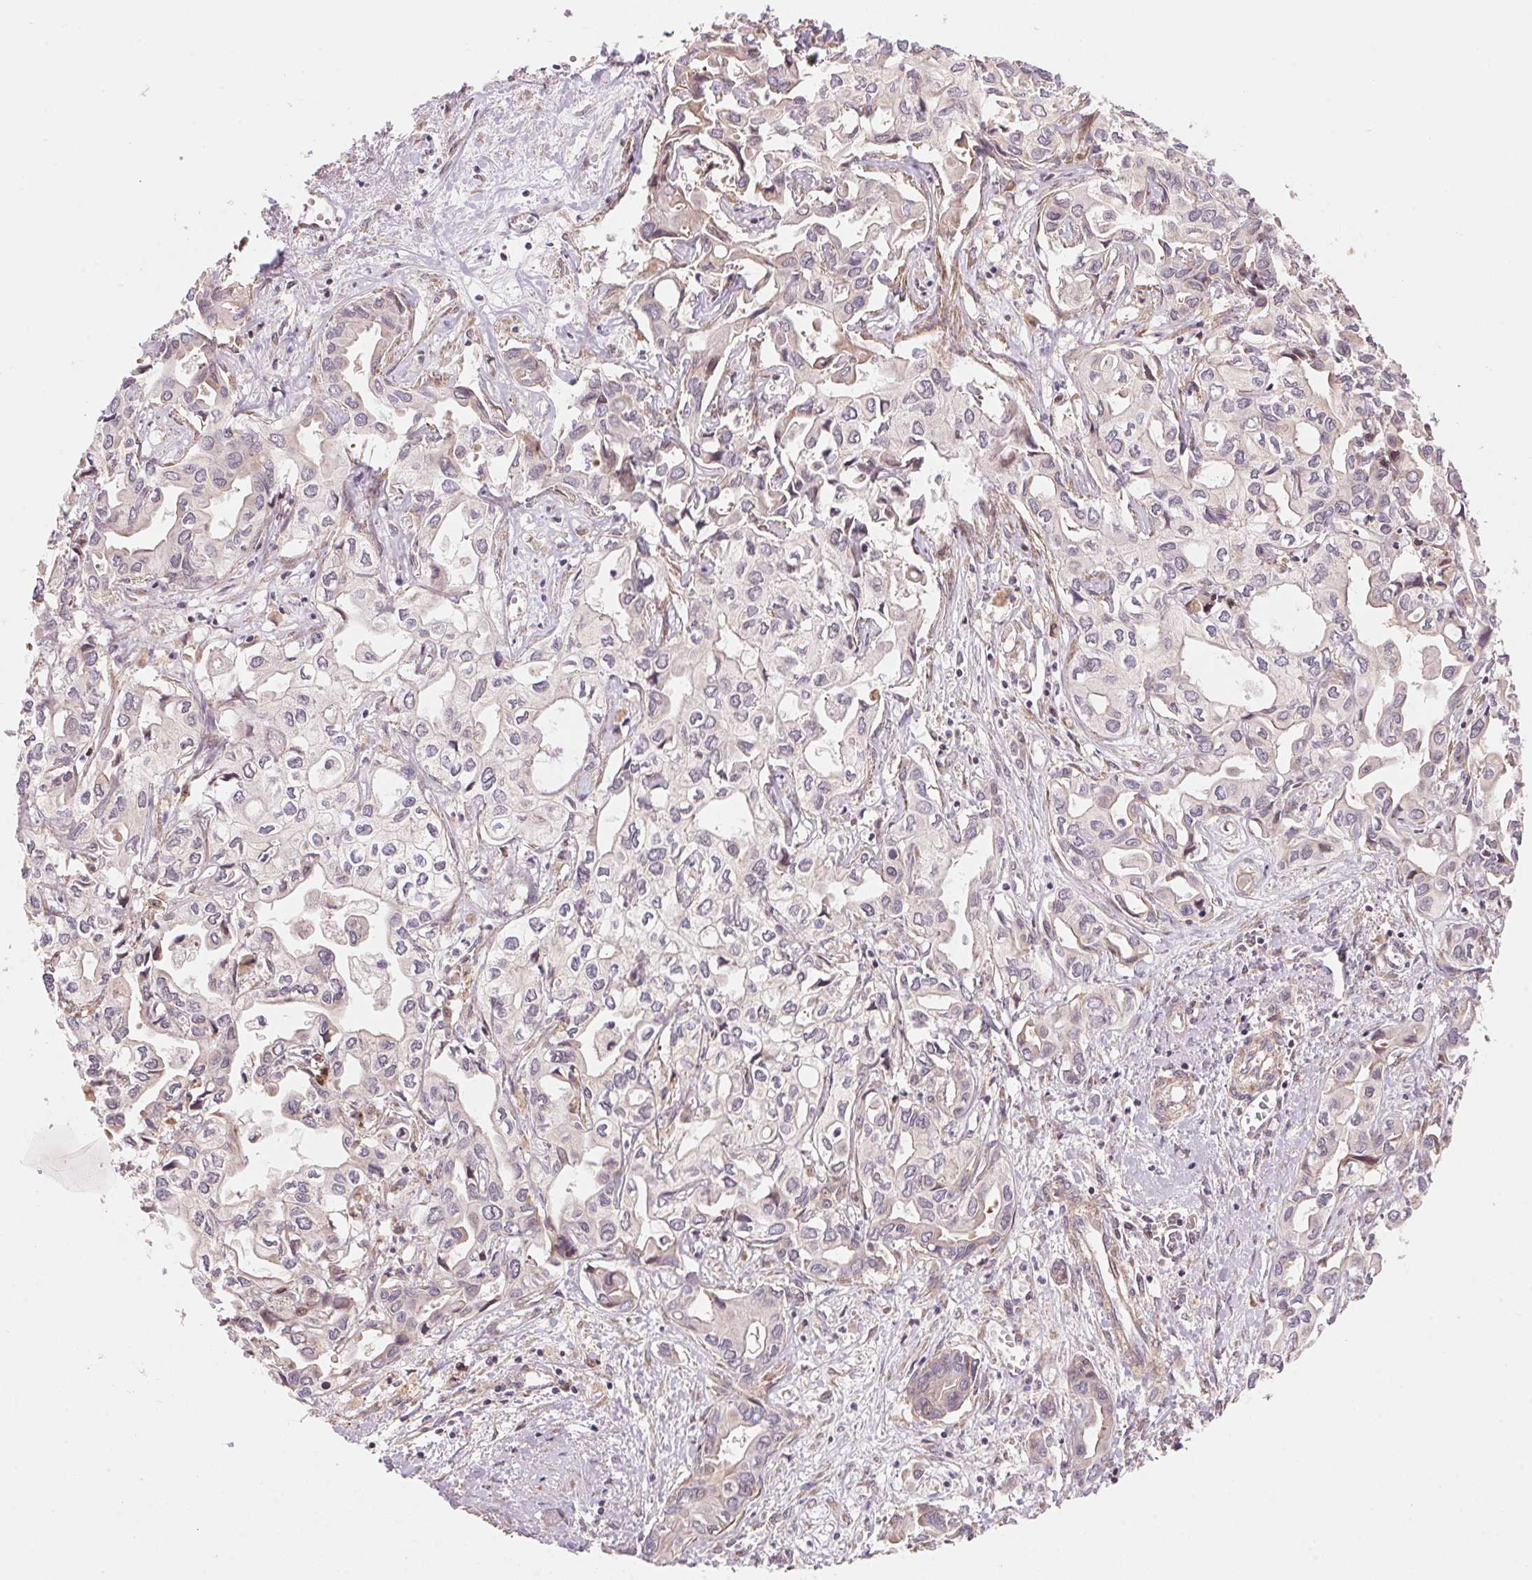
{"staining": {"intensity": "negative", "quantity": "none", "location": "none"}, "tissue": "liver cancer", "cell_type": "Tumor cells", "image_type": "cancer", "snomed": [{"axis": "morphology", "description": "Cholangiocarcinoma"}, {"axis": "topography", "description": "Liver"}], "caption": "High magnification brightfield microscopy of liver cancer stained with DAB (brown) and counterstained with hematoxylin (blue): tumor cells show no significant positivity.", "gene": "TNIP2", "patient": {"sex": "female", "age": 64}}